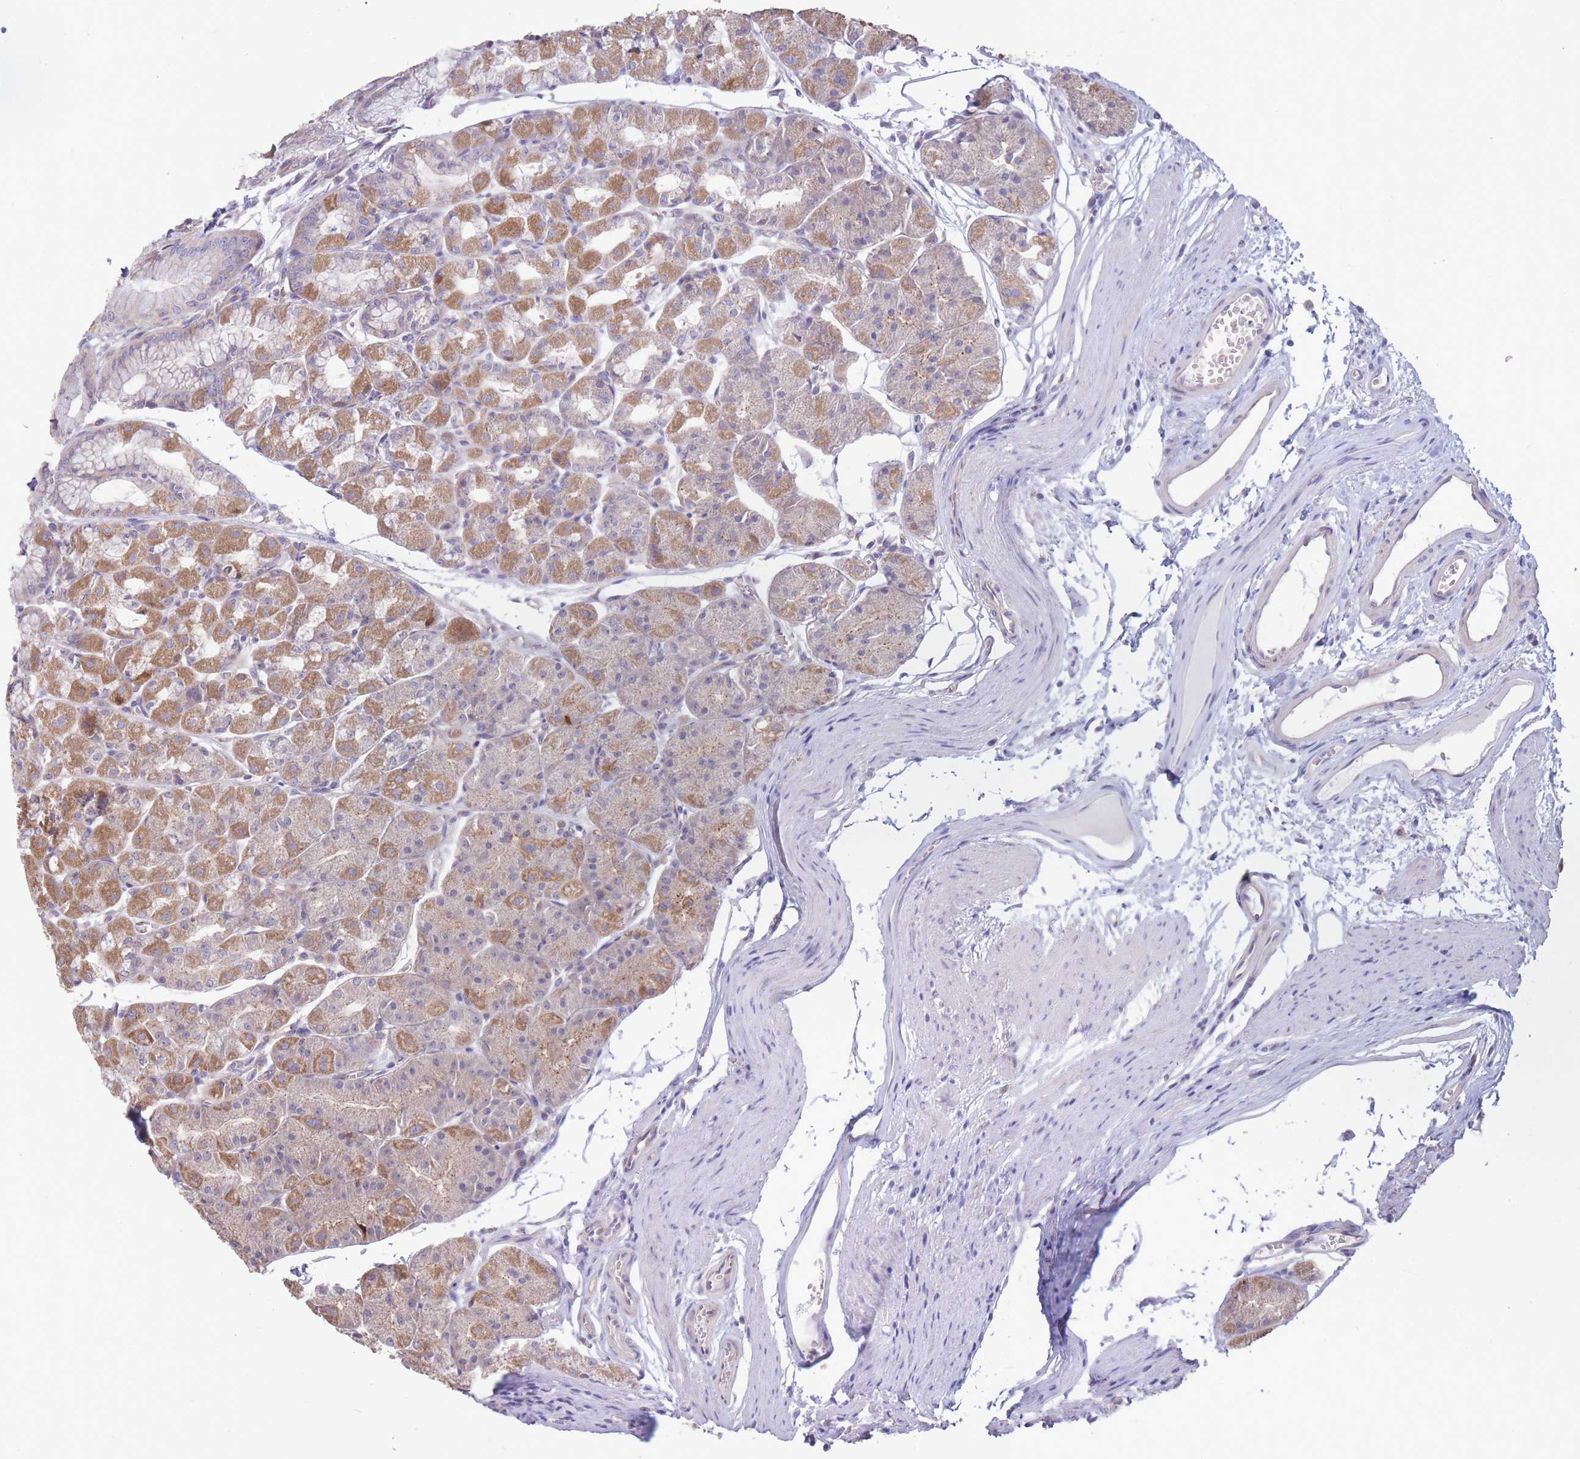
{"staining": {"intensity": "moderate", "quantity": "25%-75%", "location": "cytoplasmic/membranous"}, "tissue": "stomach", "cell_type": "Glandular cells", "image_type": "normal", "snomed": [{"axis": "morphology", "description": "Normal tissue, NOS"}, {"axis": "topography", "description": "Stomach"}], "caption": "Immunohistochemistry (IHC) staining of unremarkable stomach, which reveals medium levels of moderate cytoplasmic/membranous positivity in approximately 25%-75% of glandular cells indicating moderate cytoplasmic/membranous protein positivity. The staining was performed using DAB (3,3'-diaminobenzidine) (brown) for protein detection and nuclei were counterstained in hematoxylin (blue).", "gene": "ALS2CL", "patient": {"sex": "male", "age": 55}}